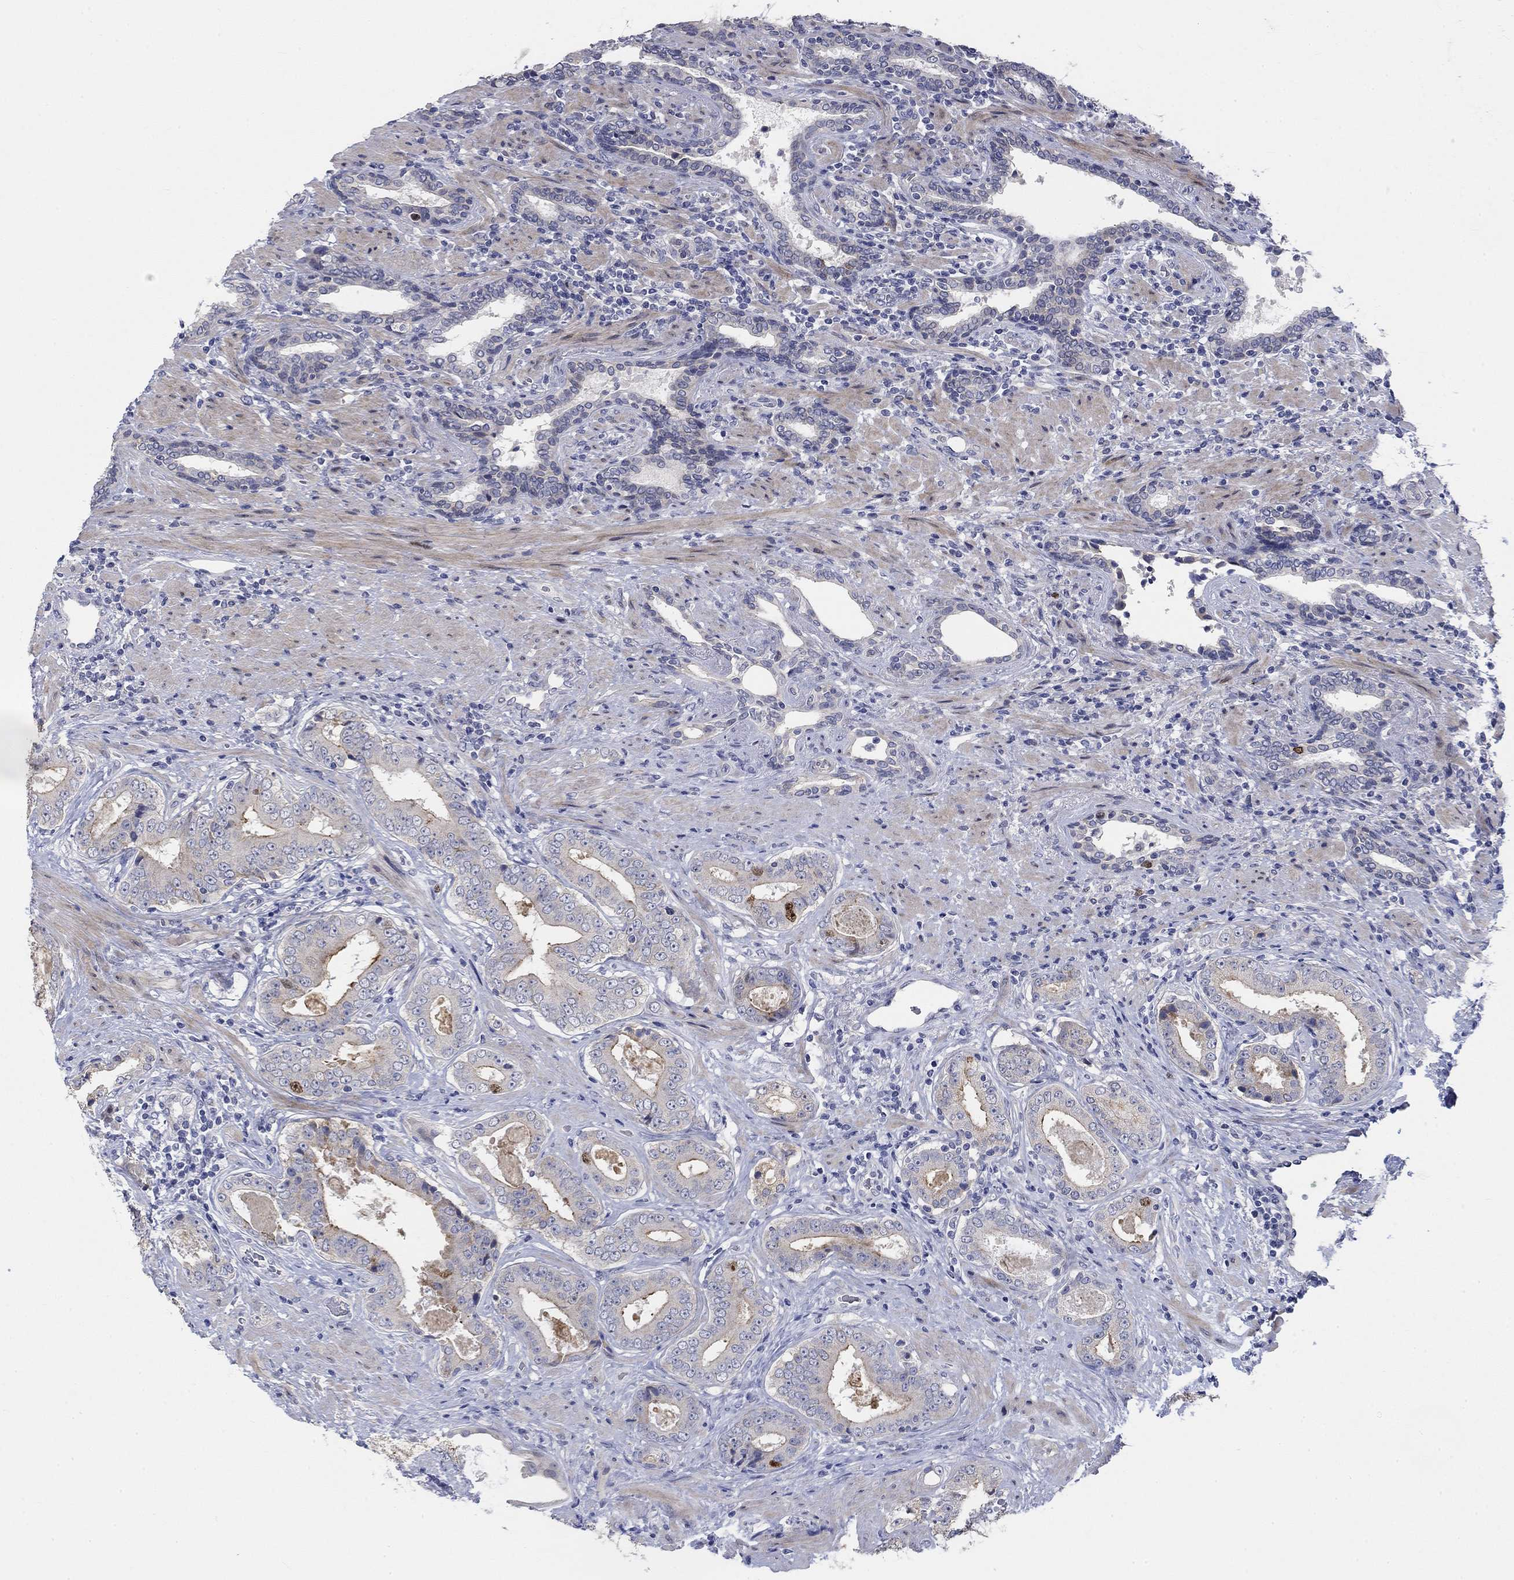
{"staining": {"intensity": "strong", "quantity": "<25%", "location": "nuclear"}, "tissue": "prostate cancer", "cell_type": "Tumor cells", "image_type": "cancer", "snomed": [{"axis": "morphology", "description": "Adenocarcinoma, Low grade"}, {"axis": "topography", "description": "Prostate and seminal vesicle, NOS"}], "caption": "Protein staining displays strong nuclear positivity in about <25% of tumor cells in low-grade adenocarcinoma (prostate).", "gene": "PRC1", "patient": {"sex": "male", "age": 61}}